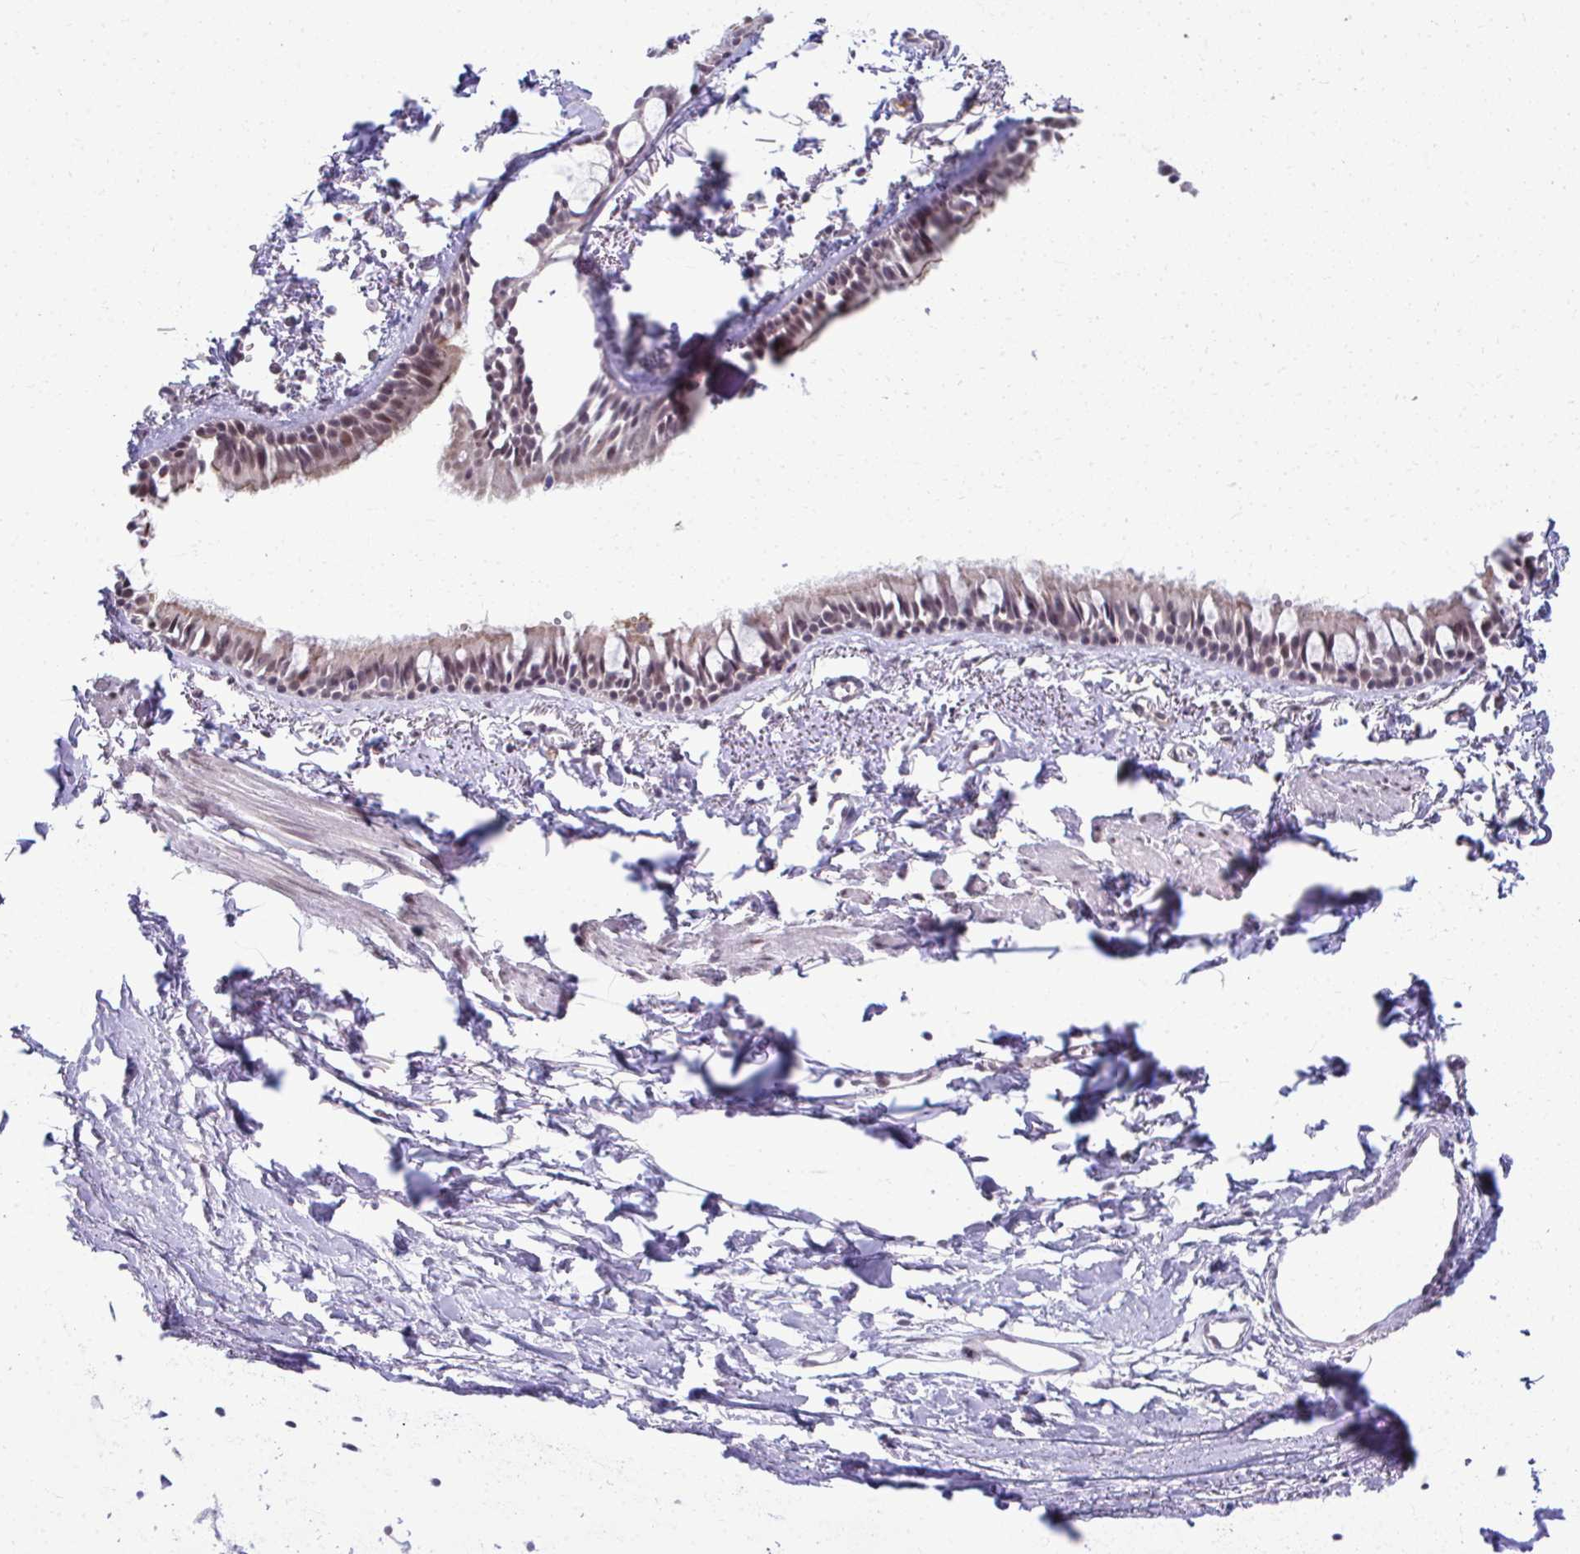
{"staining": {"intensity": "weak", "quantity": "25%-75%", "location": "nuclear"}, "tissue": "bronchus", "cell_type": "Respiratory epithelial cells", "image_type": "normal", "snomed": [{"axis": "morphology", "description": "Normal tissue, NOS"}, {"axis": "topography", "description": "Cartilage tissue"}, {"axis": "topography", "description": "Bronchus"}, {"axis": "topography", "description": "Peripheral nerve tissue"}], "caption": "Immunohistochemical staining of benign human bronchus shows low levels of weak nuclear expression in about 25%-75% of respiratory epithelial cells.", "gene": "MAF1", "patient": {"sex": "female", "age": 59}}